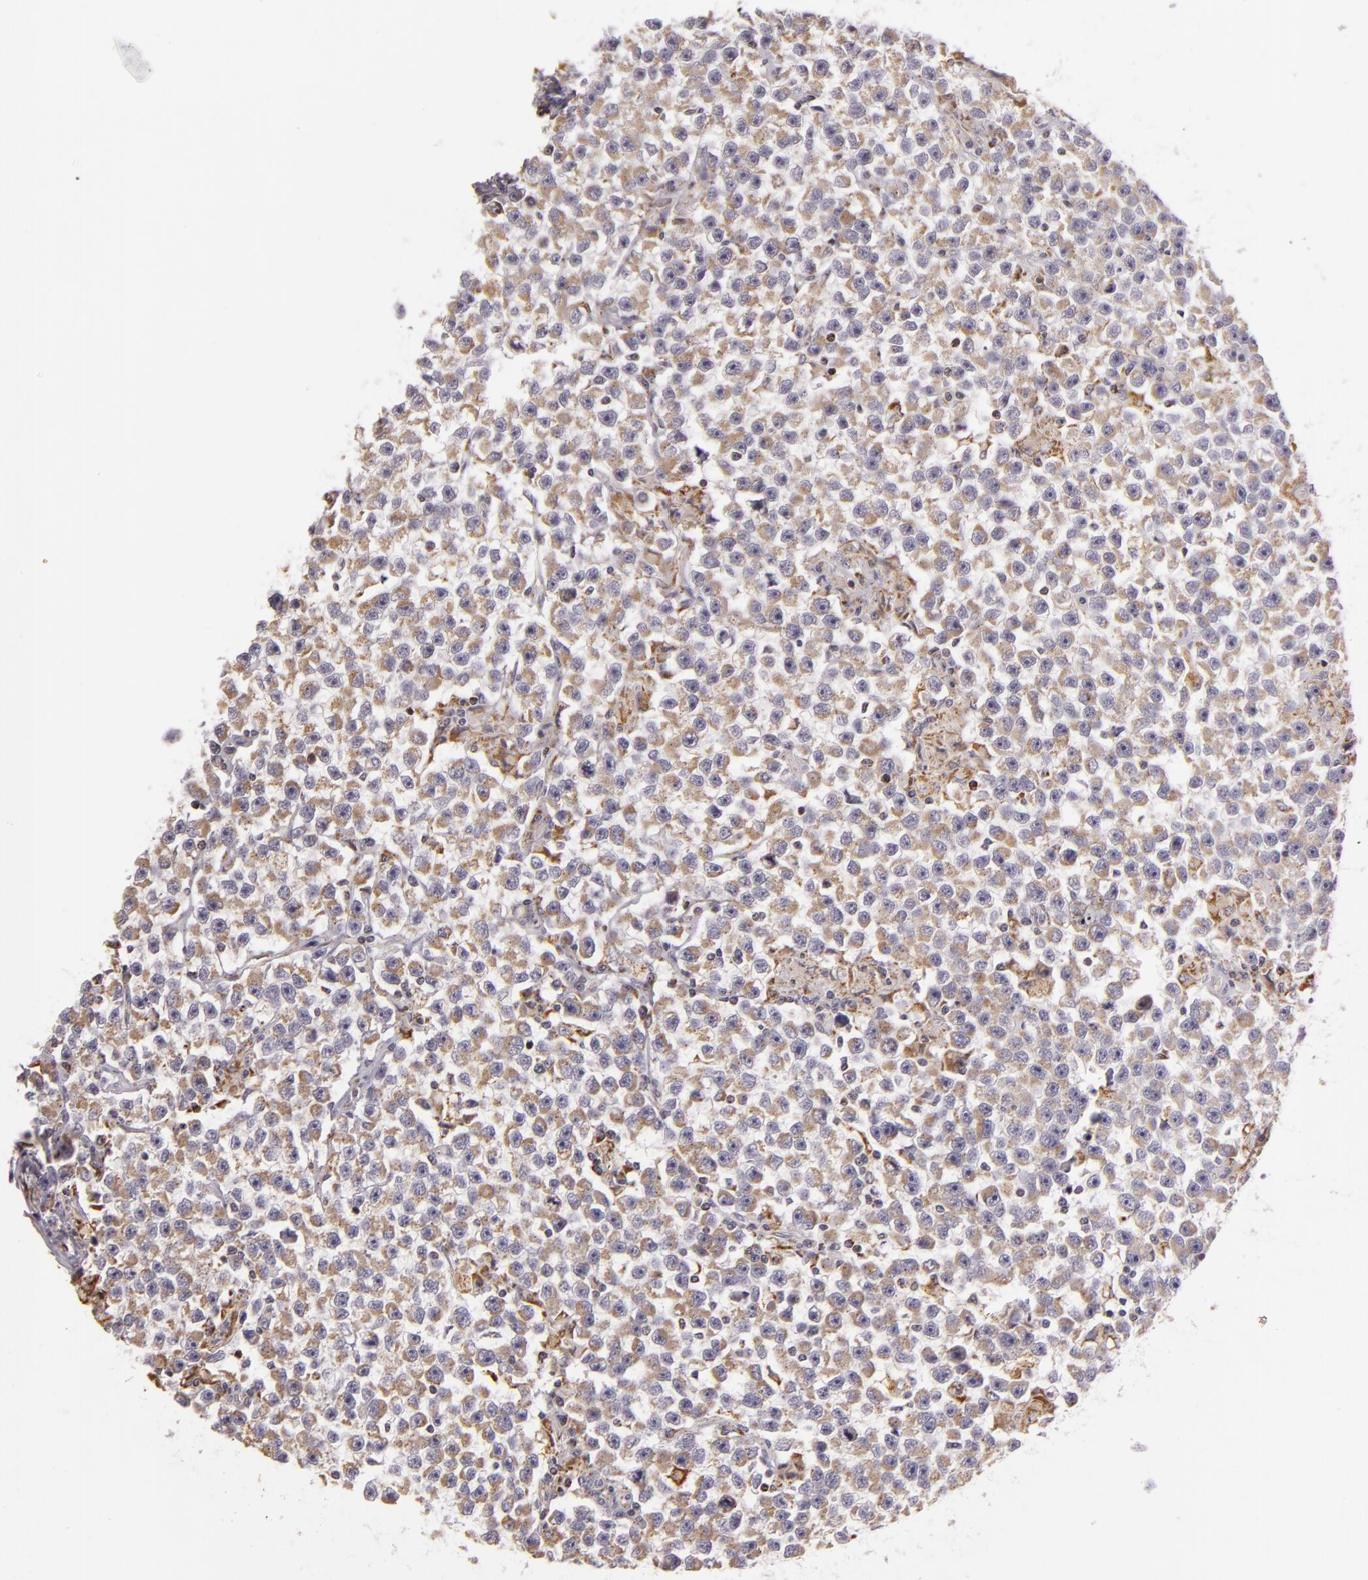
{"staining": {"intensity": "weak", "quantity": ">75%", "location": "cytoplasmic/membranous"}, "tissue": "testis cancer", "cell_type": "Tumor cells", "image_type": "cancer", "snomed": [{"axis": "morphology", "description": "Seminoma, NOS"}, {"axis": "topography", "description": "Testis"}], "caption": "Brown immunohistochemical staining in human testis seminoma reveals weak cytoplasmic/membranous staining in approximately >75% of tumor cells.", "gene": "CILK1", "patient": {"sex": "male", "age": 33}}